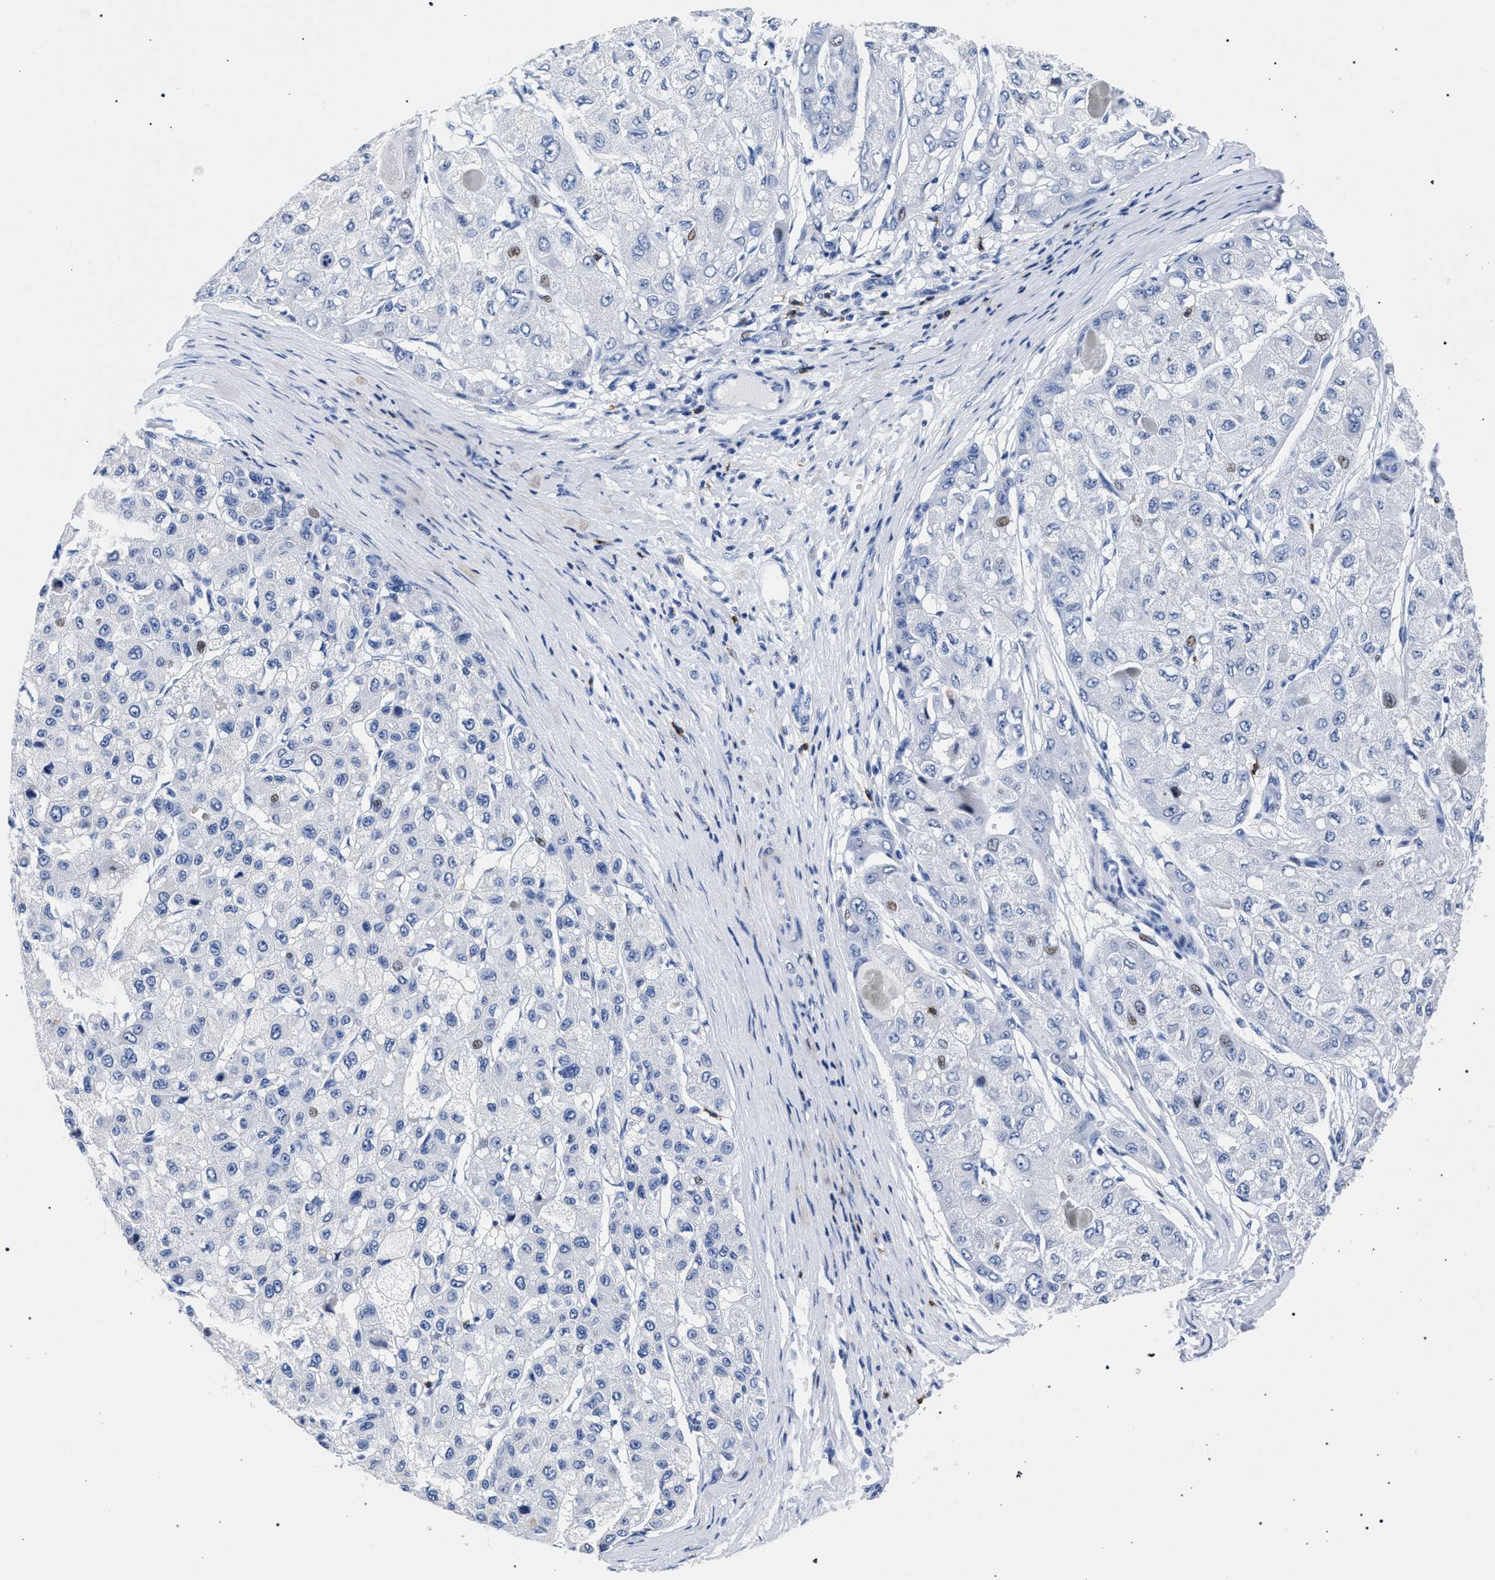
{"staining": {"intensity": "negative", "quantity": "none", "location": "none"}, "tissue": "liver cancer", "cell_type": "Tumor cells", "image_type": "cancer", "snomed": [{"axis": "morphology", "description": "Carcinoma, Hepatocellular, NOS"}, {"axis": "topography", "description": "Liver"}], "caption": "Liver cancer (hepatocellular carcinoma) was stained to show a protein in brown. There is no significant expression in tumor cells.", "gene": "KLRK1", "patient": {"sex": "male", "age": 80}}